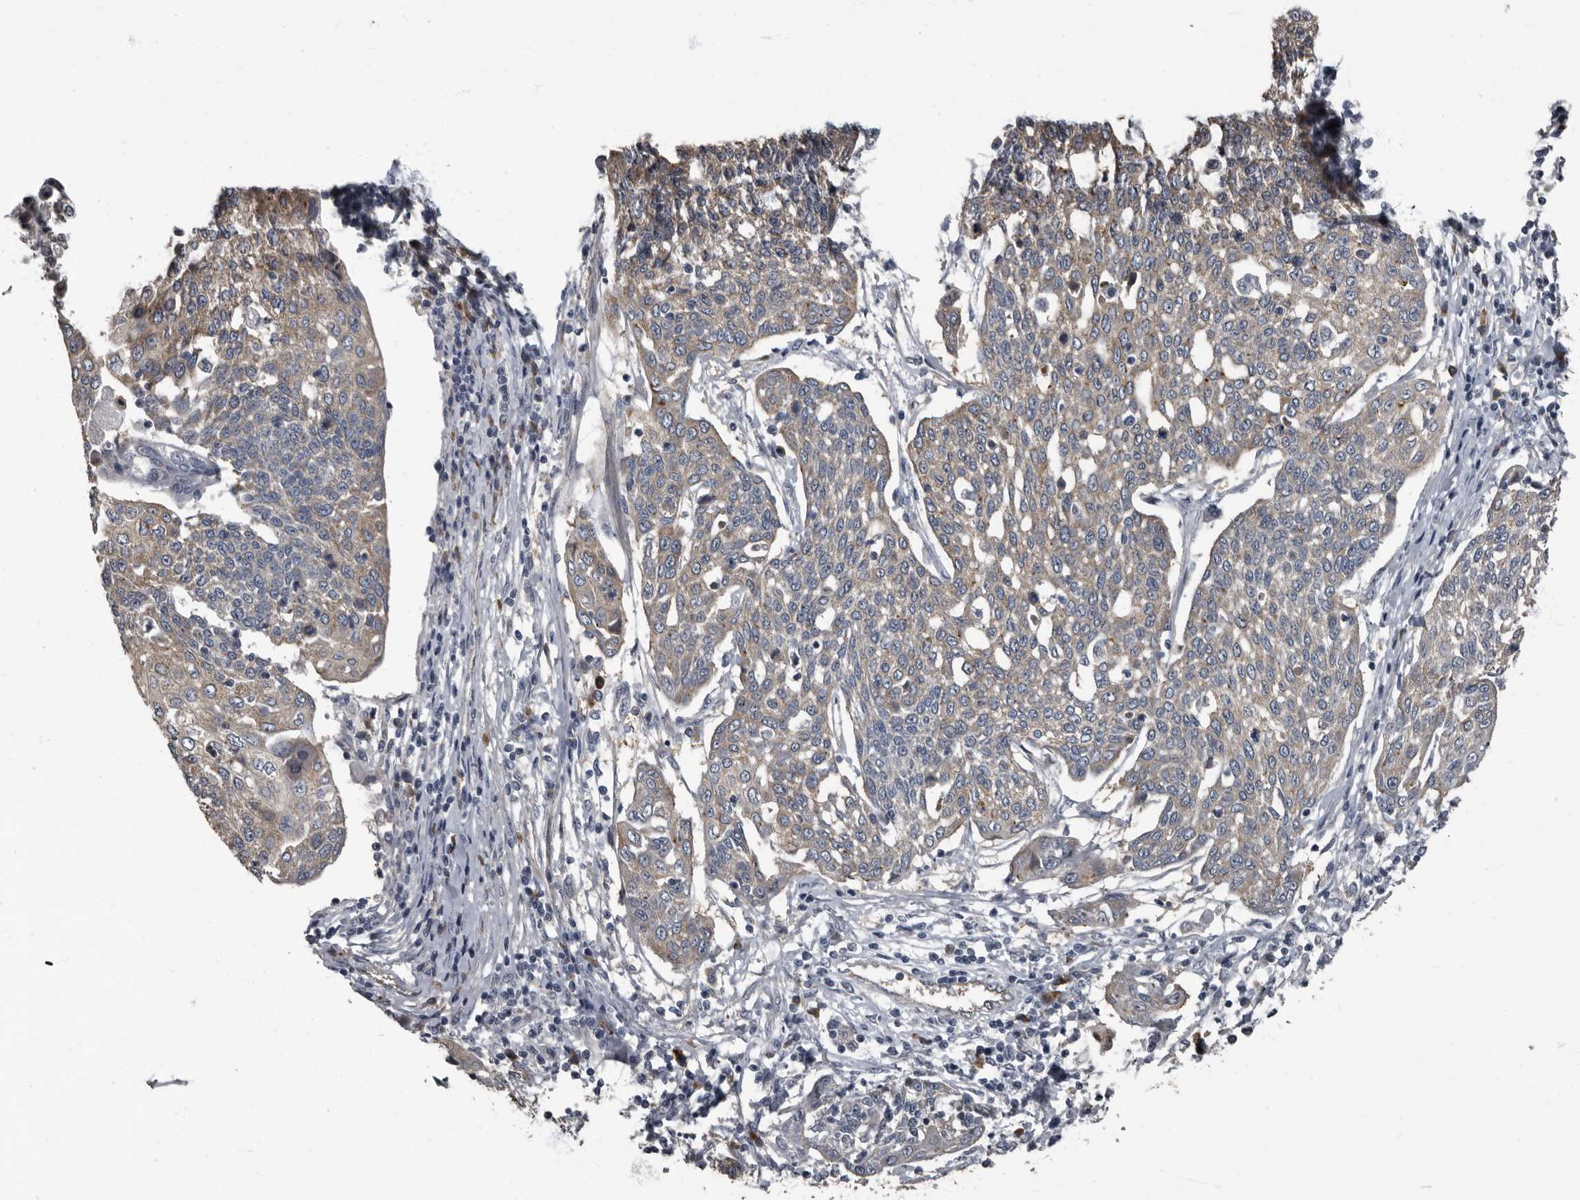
{"staining": {"intensity": "weak", "quantity": "25%-75%", "location": "cytoplasmic/membranous"}, "tissue": "cervical cancer", "cell_type": "Tumor cells", "image_type": "cancer", "snomed": [{"axis": "morphology", "description": "Squamous cell carcinoma, NOS"}, {"axis": "topography", "description": "Cervix"}], "caption": "Squamous cell carcinoma (cervical) tissue shows weak cytoplasmic/membranous expression in approximately 25%-75% of tumor cells (DAB (3,3'-diaminobenzidine) = brown stain, brightfield microscopy at high magnification).", "gene": "TPD52L1", "patient": {"sex": "female", "age": 34}}